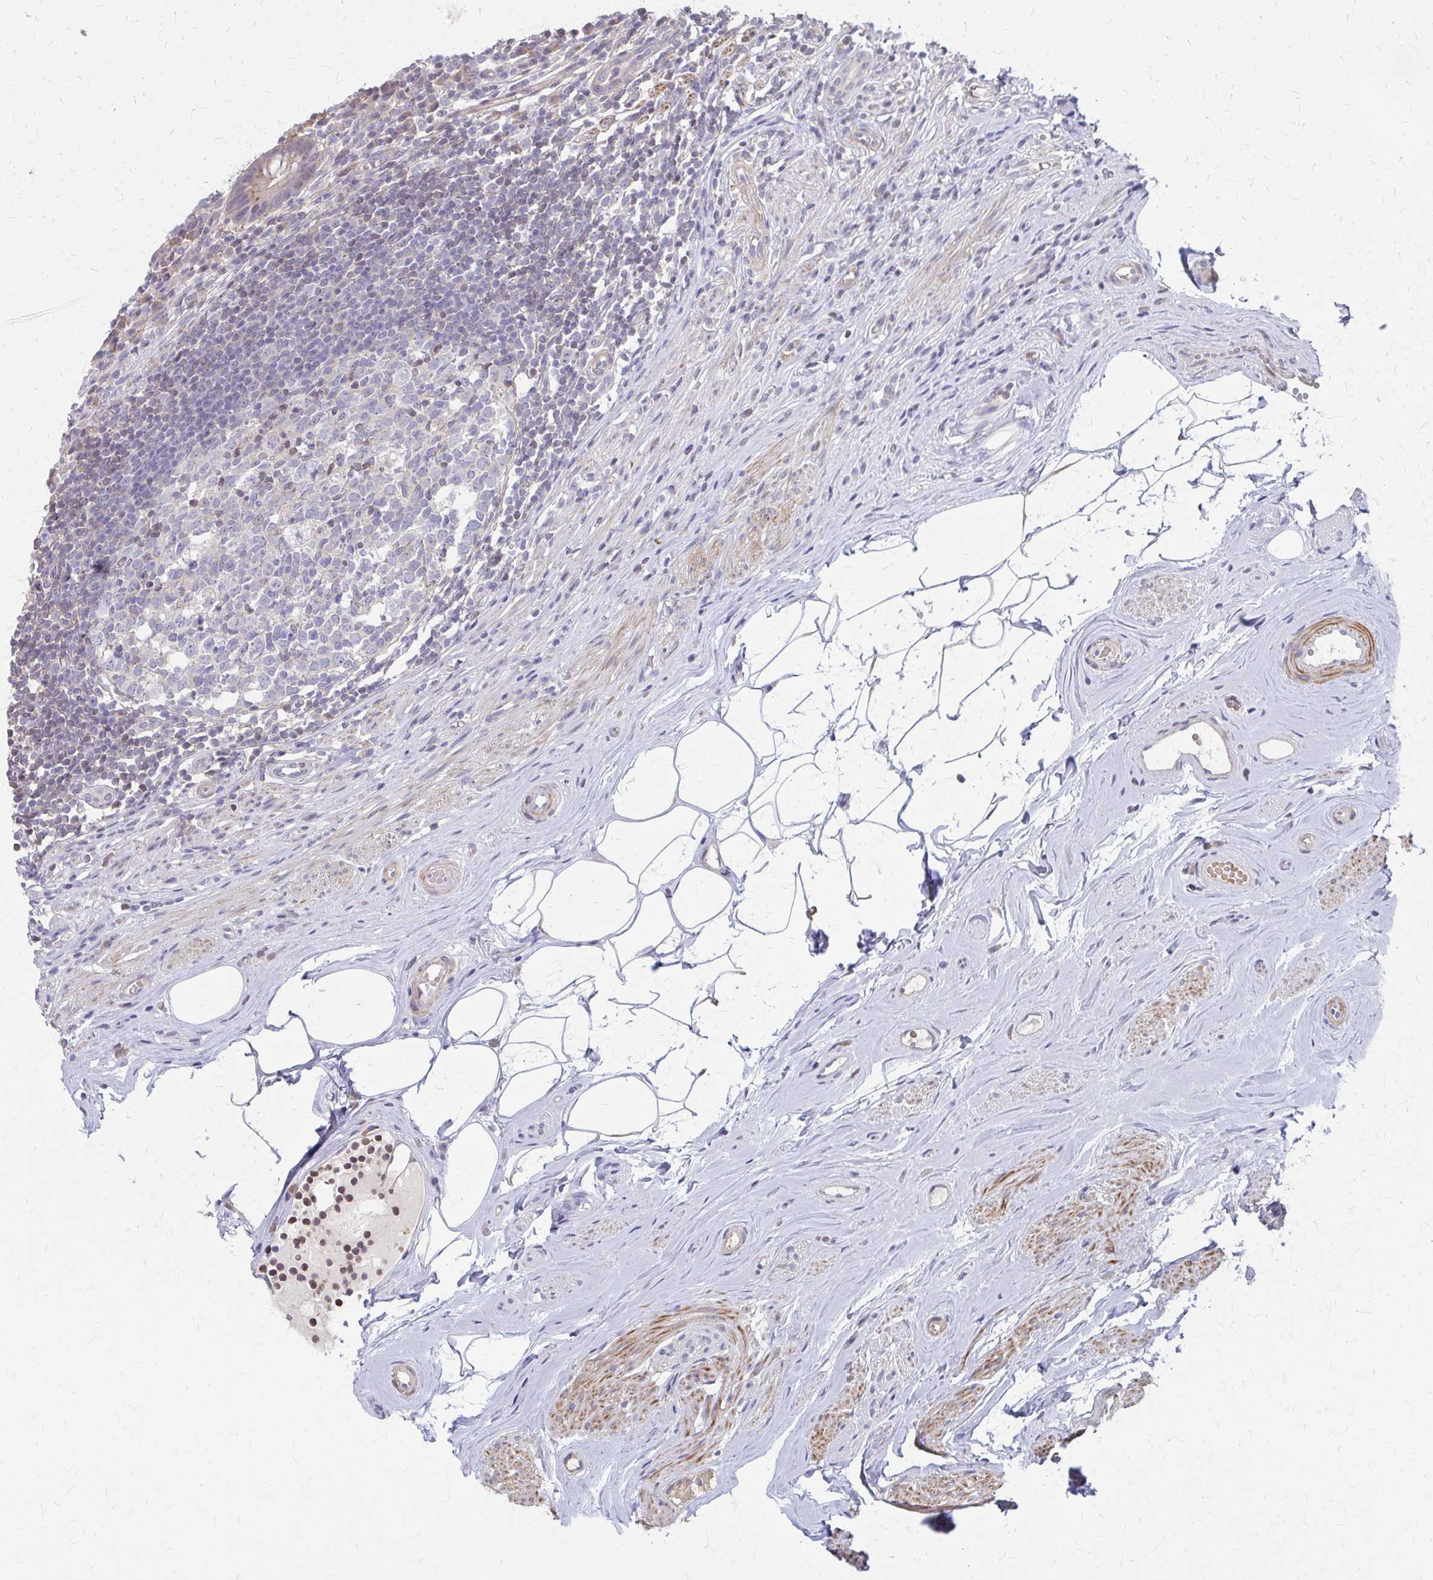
{"staining": {"intensity": "moderate", "quantity": "<25%", "location": "cytoplasmic/membranous"}, "tissue": "appendix", "cell_type": "Glandular cells", "image_type": "normal", "snomed": [{"axis": "morphology", "description": "Normal tissue, NOS"}, {"axis": "topography", "description": "Appendix"}], "caption": "Protein staining of benign appendix shows moderate cytoplasmic/membranous staining in about <25% of glandular cells.", "gene": "IFI44L", "patient": {"sex": "female", "age": 56}}